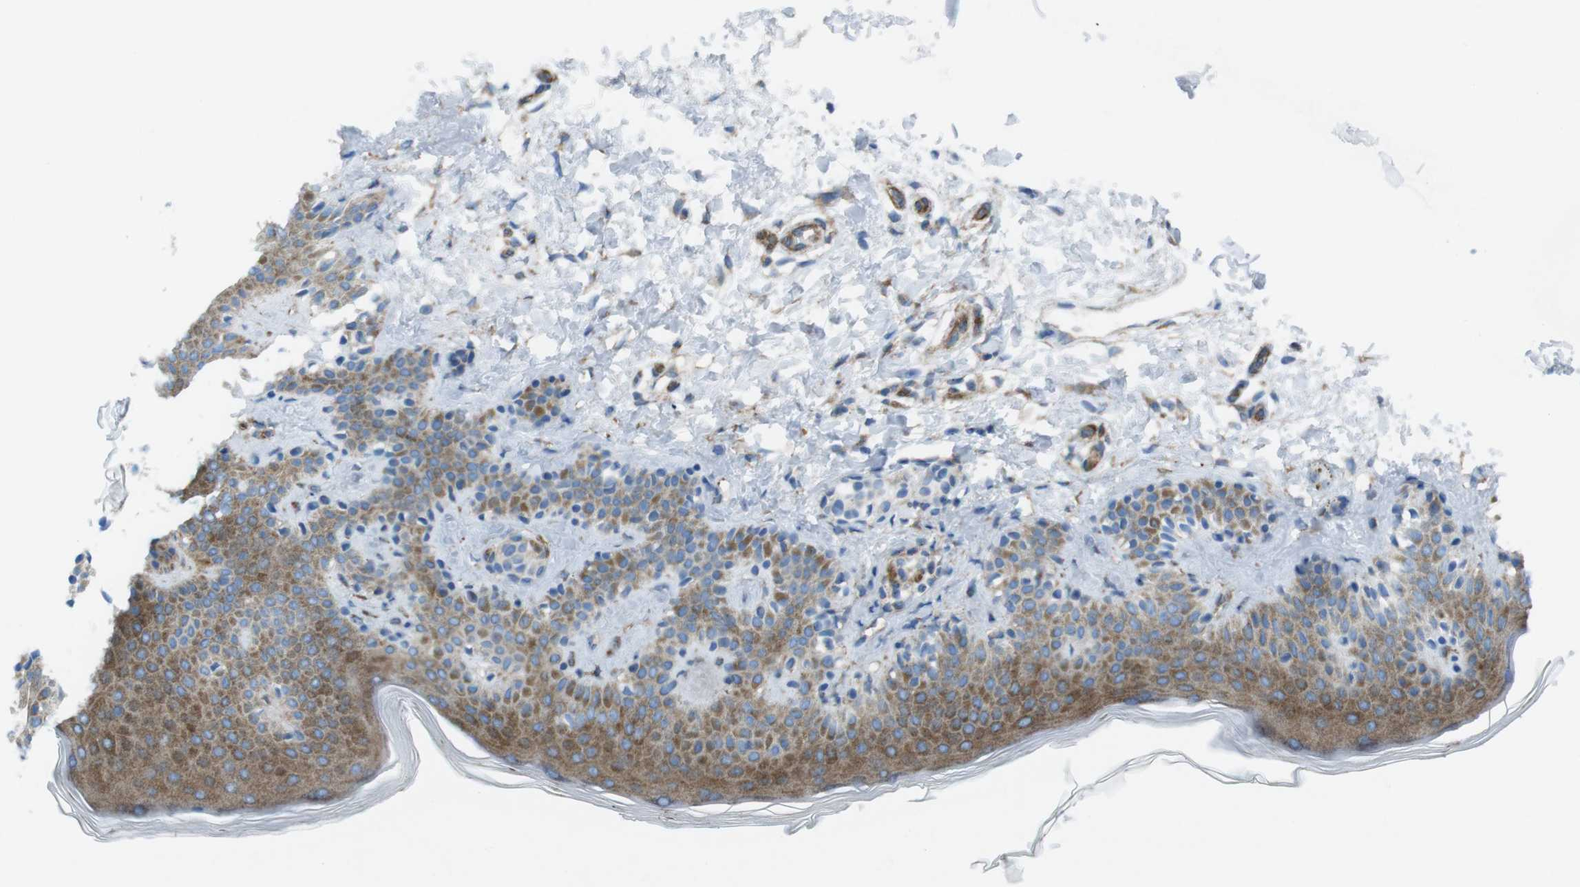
{"staining": {"intensity": "negative", "quantity": "none", "location": "none"}, "tissue": "skin", "cell_type": "Fibroblasts", "image_type": "normal", "snomed": [{"axis": "morphology", "description": "Normal tissue, NOS"}, {"axis": "topography", "description": "Skin"}], "caption": "High magnification brightfield microscopy of unremarkable skin stained with DAB (brown) and counterstained with hematoxylin (blue): fibroblasts show no significant staining. The staining is performed using DAB brown chromogen with nuclei counter-stained in using hematoxylin.", "gene": "DIAPH2", "patient": {"sex": "male", "age": 16}}